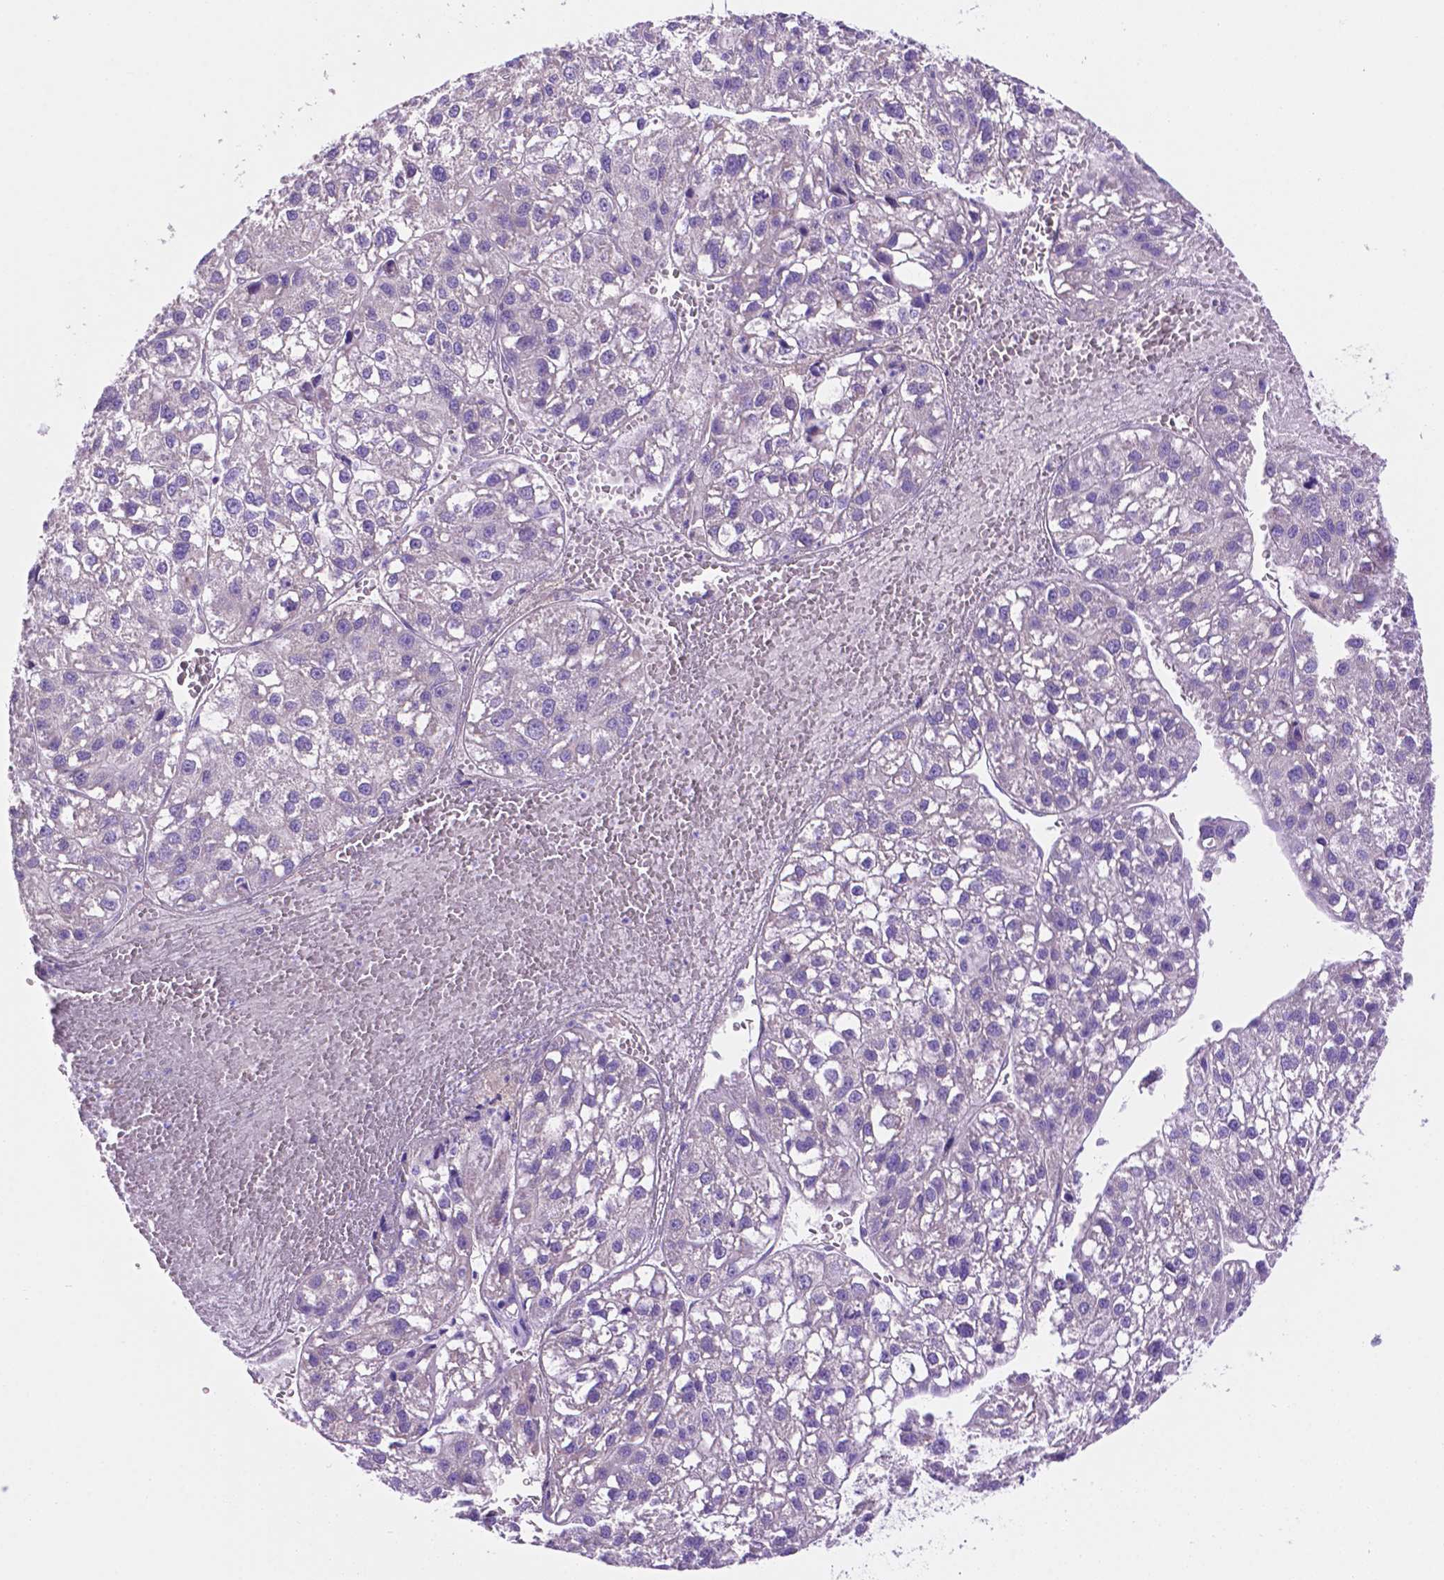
{"staining": {"intensity": "negative", "quantity": "none", "location": "none"}, "tissue": "liver cancer", "cell_type": "Tumor cells", "image_type": "cancer", "snomed": [{"axis": "morphology", "description": "Carcinoma, Hepatocellular, NOS"}, {"axis": "topography", "description": "Liver"}], "caption": "Human liver hepatocellular carcinoma stained for a protein using IHC exhibits no expression in tumor cells.", "gene": "CEACAM7", "patient": {"sex": "female", "age": 70}}